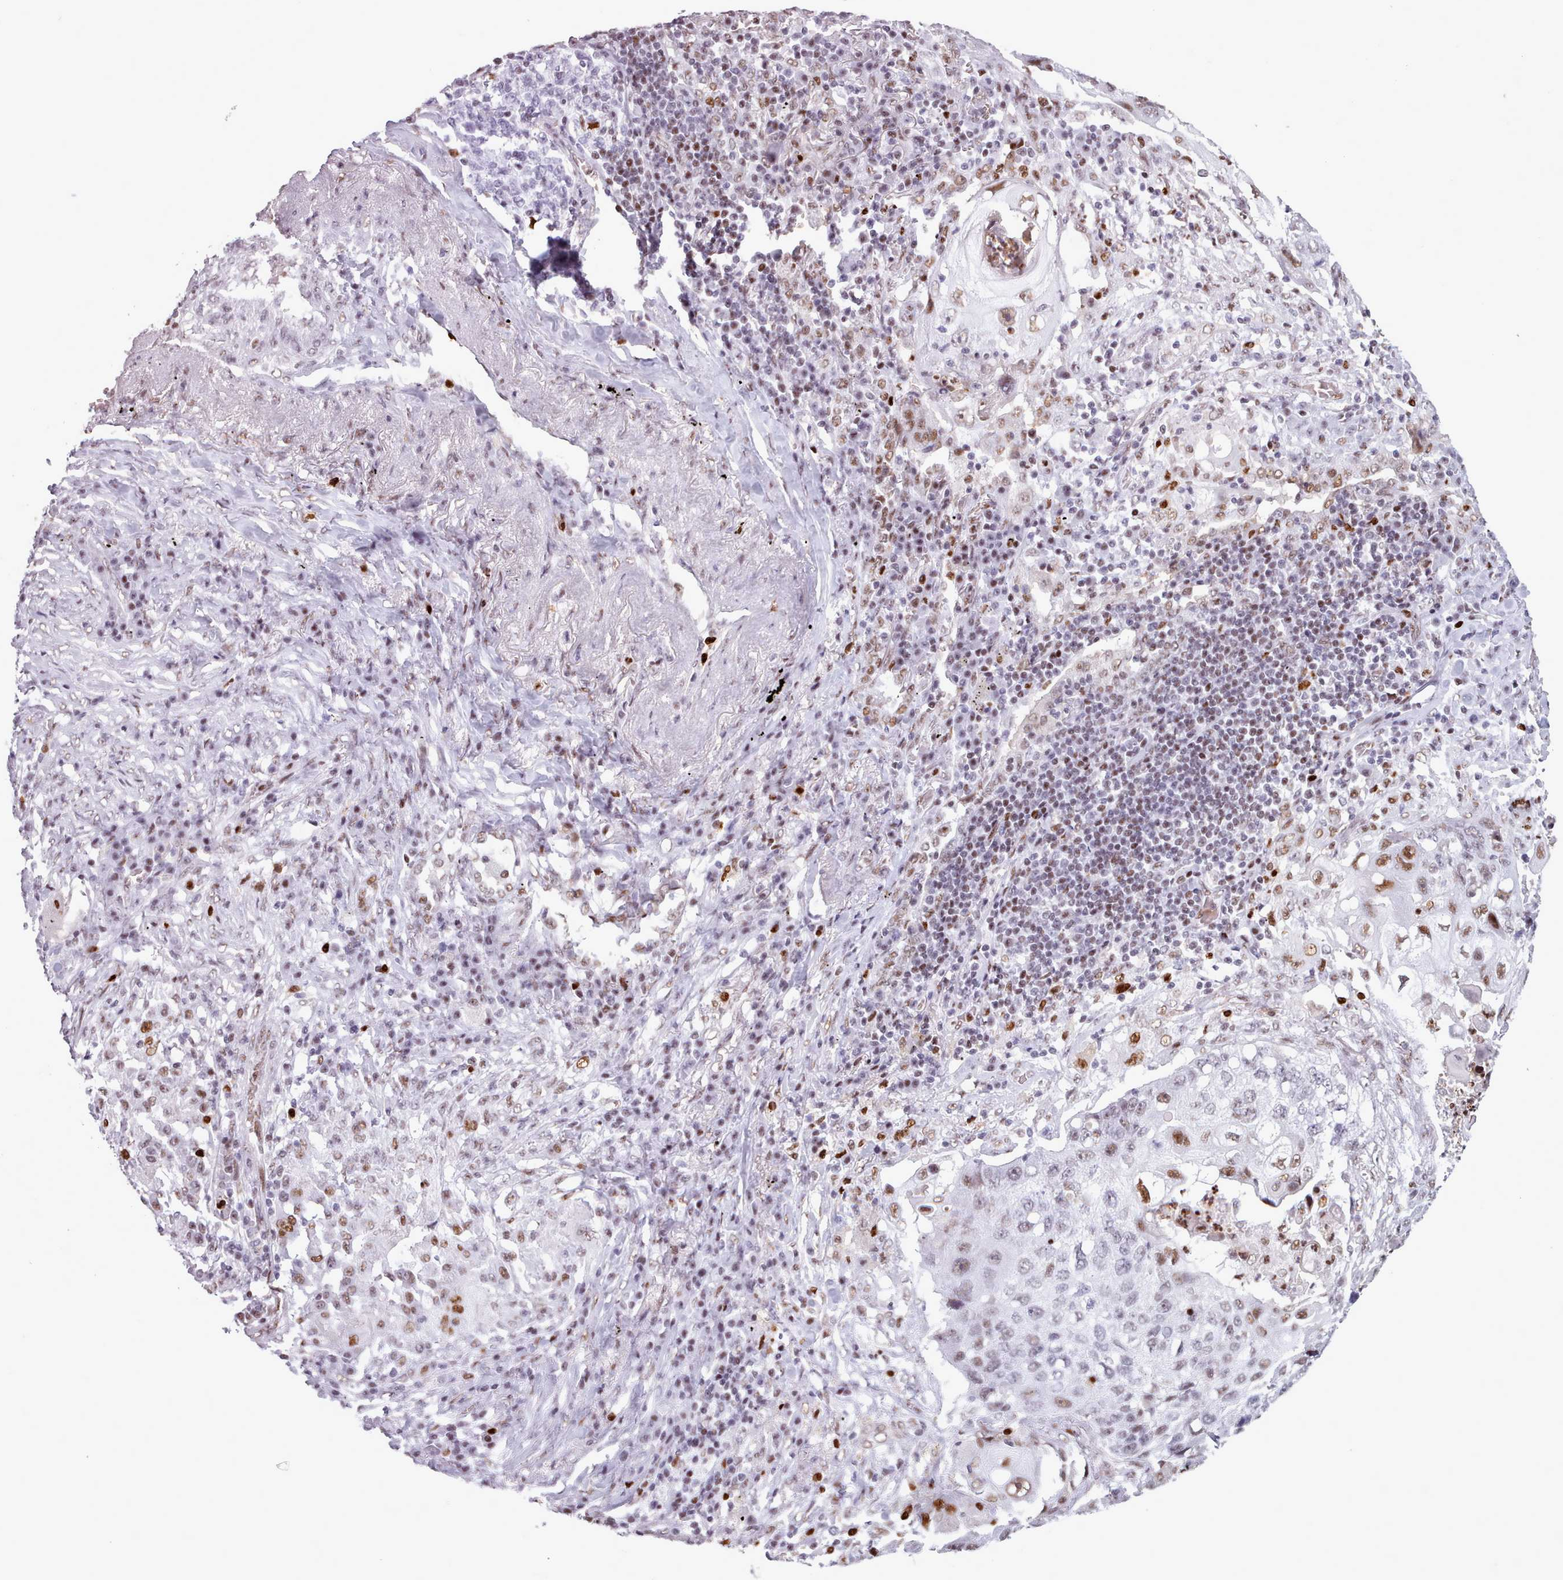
{"staining": {"intensity": "moderate", "quantity": "<25%", "location": "nuclear"}, "tissue": "lung cancer", "cell_type": "Tumor cells", "image_type": "cancer", "snomed": [{"axis": "morphology", "description": "Squamous cell carcinoma, NOS"}, {"axis": "topography", "description": "Lung"}], "caption": "Lung squamous cell carcinoma was stained to show a protein in brown. There is low levels of moderate nuclear positivity in about <25% of tumor cells. (Stains: DAB (3,3'-diaminobenzidine) in brown, nuclei in blue, Microscopy: brightfield microscopy at high magnification).", "gene": "SRSF4", "patient": {"sex": "female", "age": 63}}